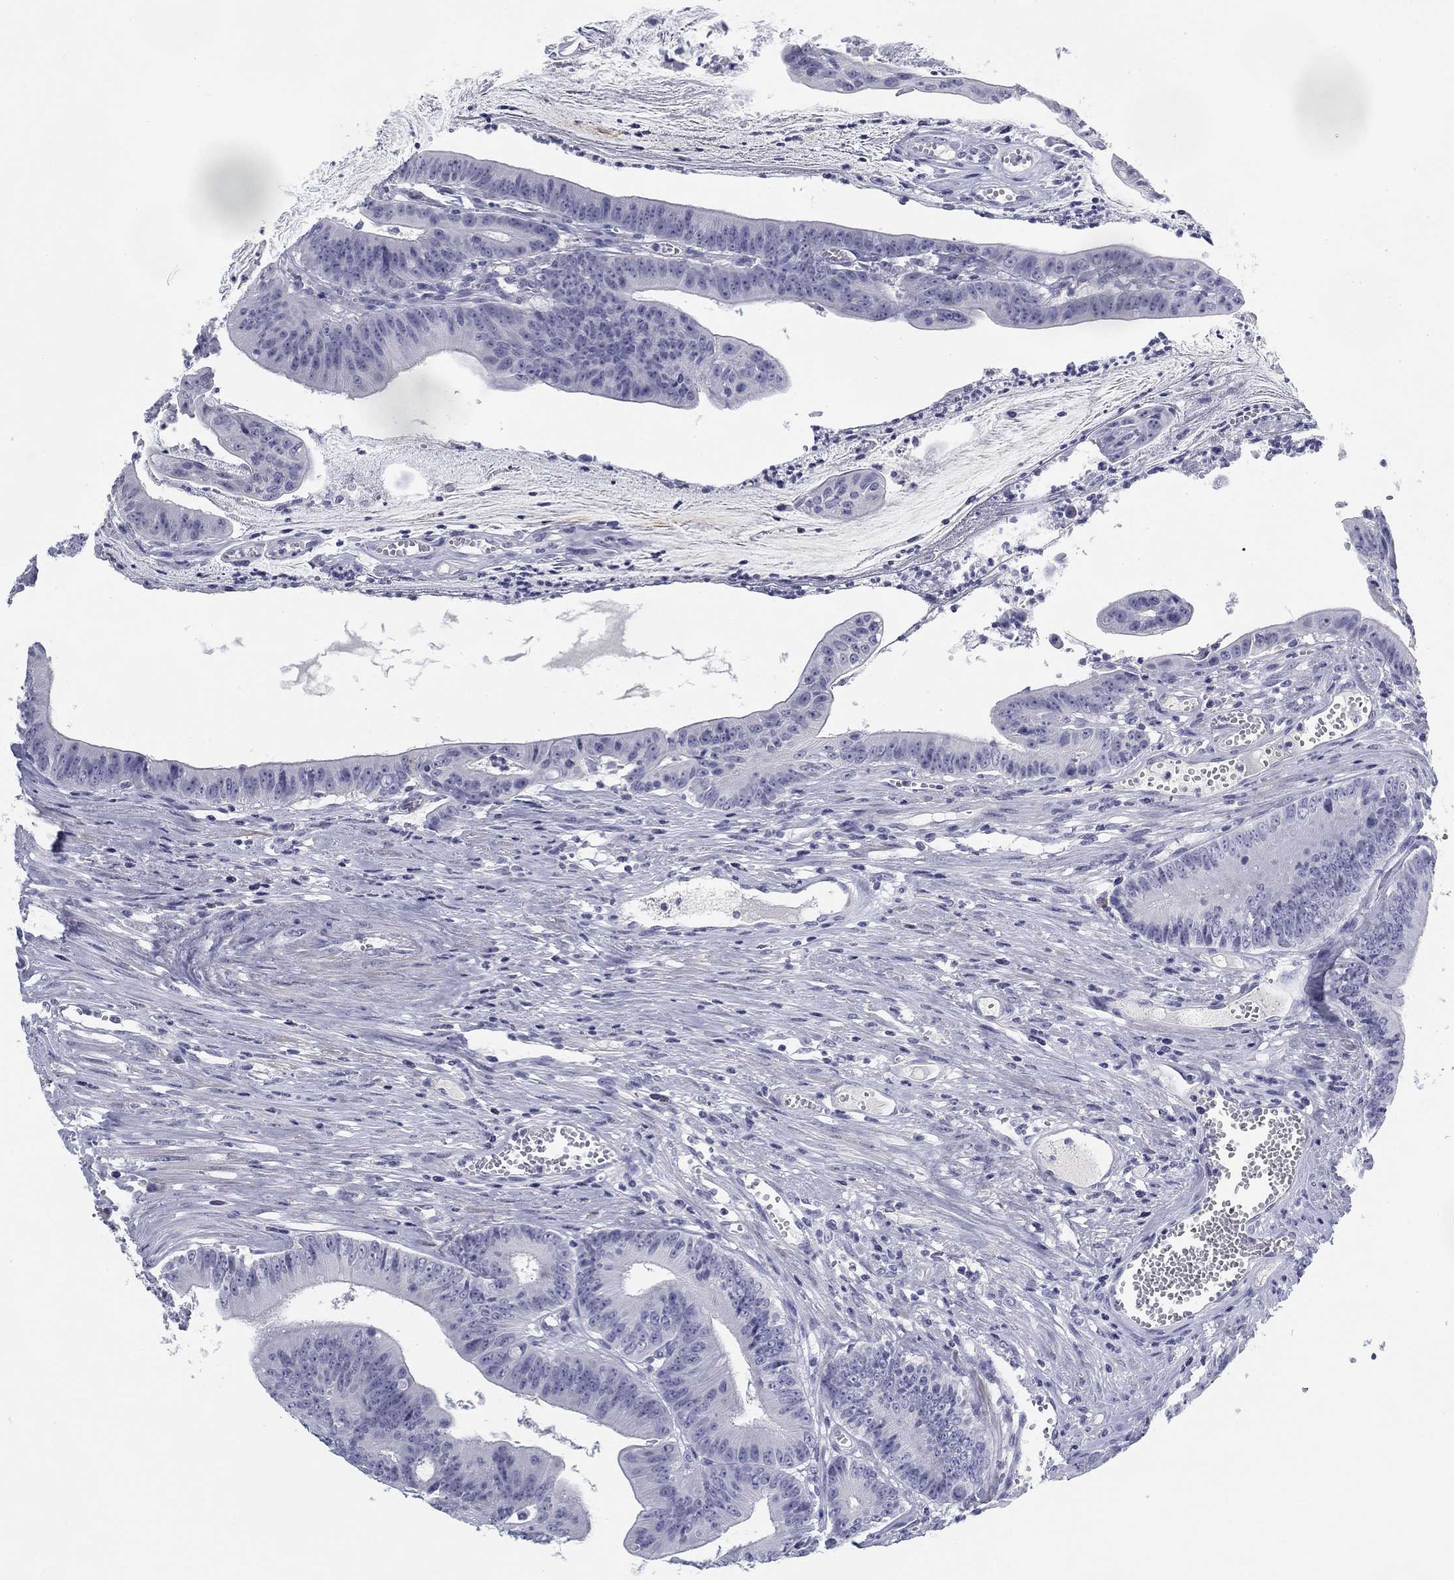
{"staining": {"intensity": "negative", "quantity": "none", "location": "none"}, "tissue": "colorectal cancer", "cell_type": "Tumor cells", "image_type": "cancer", "snomed": [{"axis": "morphology", "description": "Adenocarcinoma, NOS"}, {"axis": "topography", "description": "Colon"}], "caption": "Image shows no protein positivity in tumor cells of adenocarcinoma (colorectal) tissue.", "gene": "CD79B", "patient": {"sex": "female", "age": 69}}